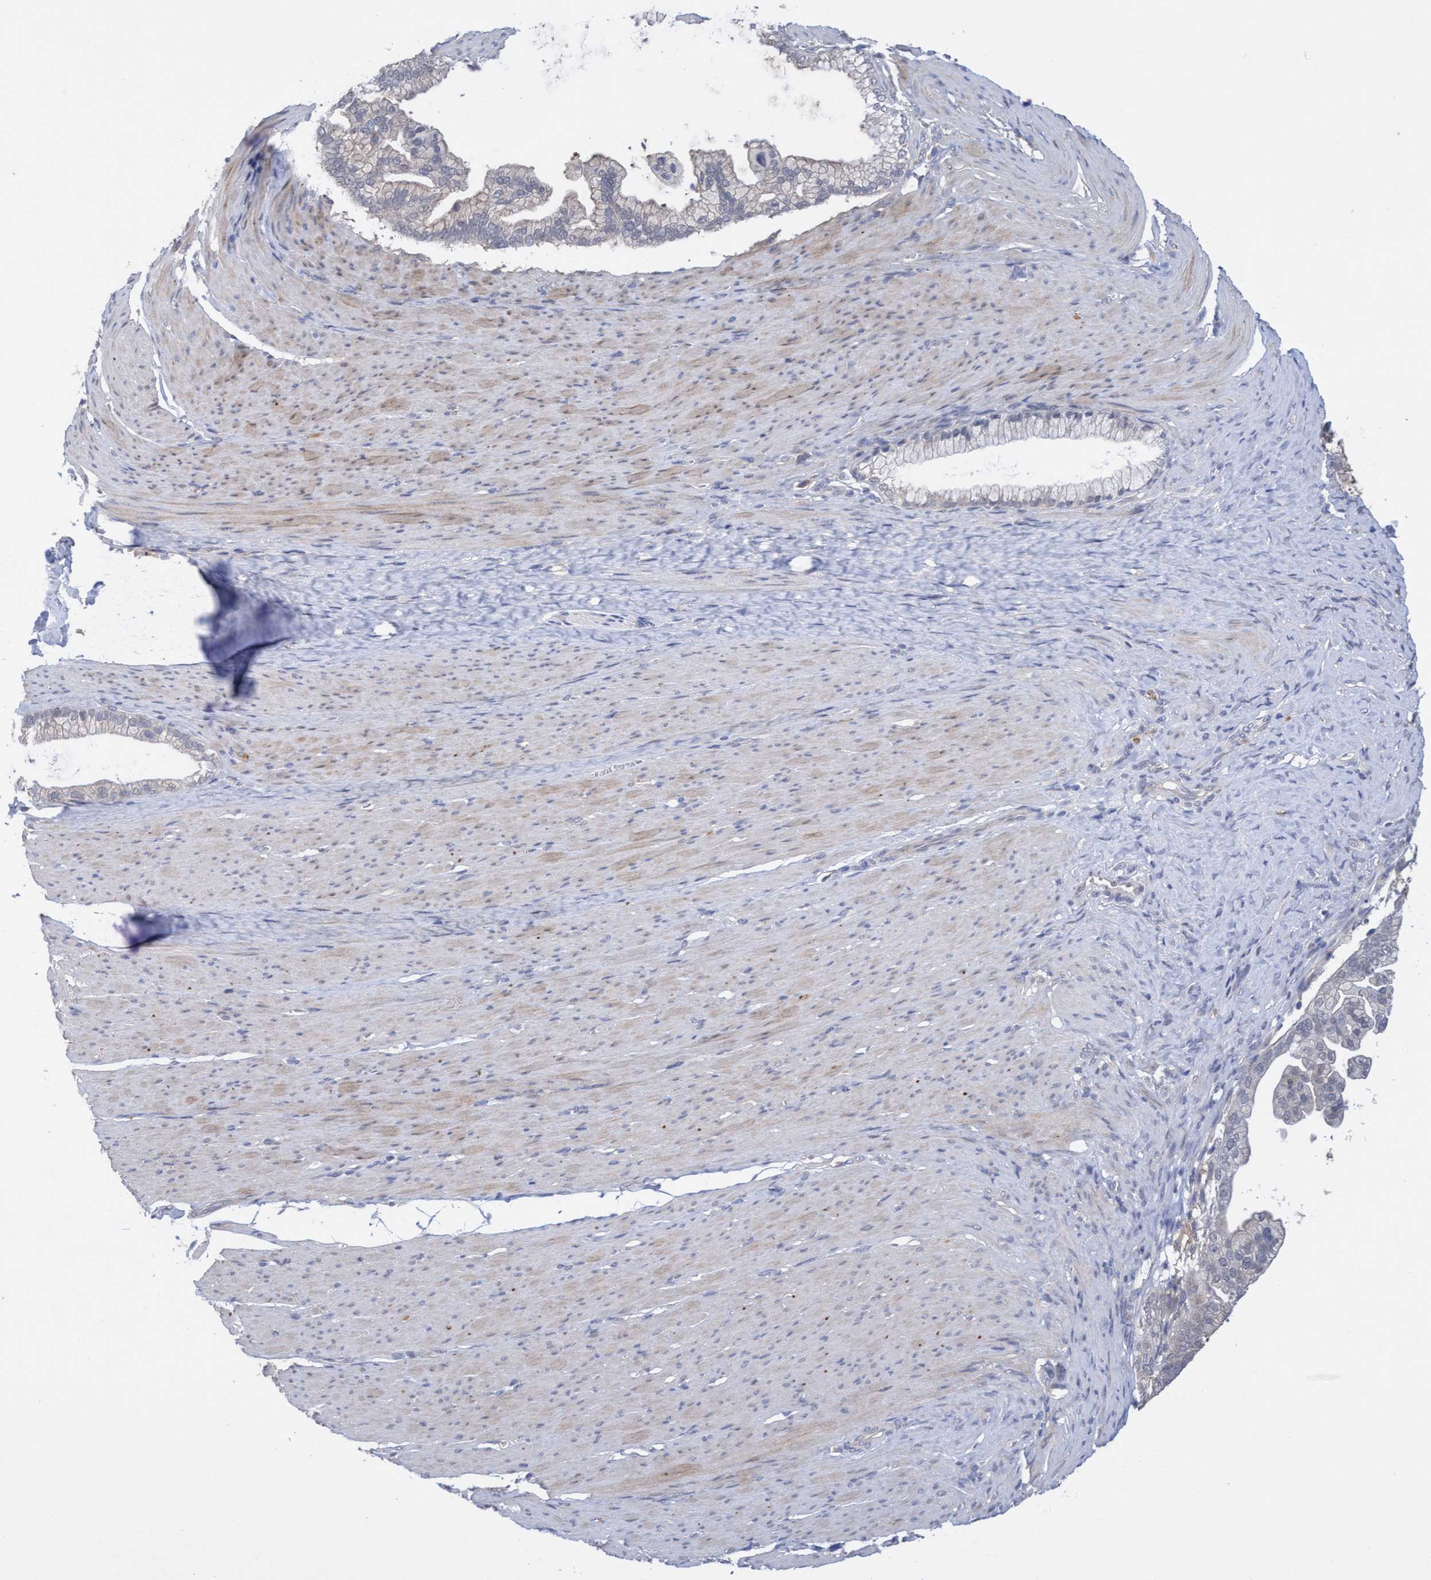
{"staining": {"intensity": "negative", "quantity": "none", "location": "none"}, "tissue": "pancreatic cancer", "cell_type": "Tumor cells", "image_type": "cancer", "snomed": [{"axis": "morphology", "description": "Adenocarcinoma, NOS"}, {"axis": "topography", "description": "Pancreas"}], "caption": "An IHC histopathology image of adenocarcinoma (pancreatic) is shown. There is no staining in tumor cells of adenocarcinoma (pancreatic).", "gene": "SEMA4D", "patient": {"sex": "male", "age": 69}}